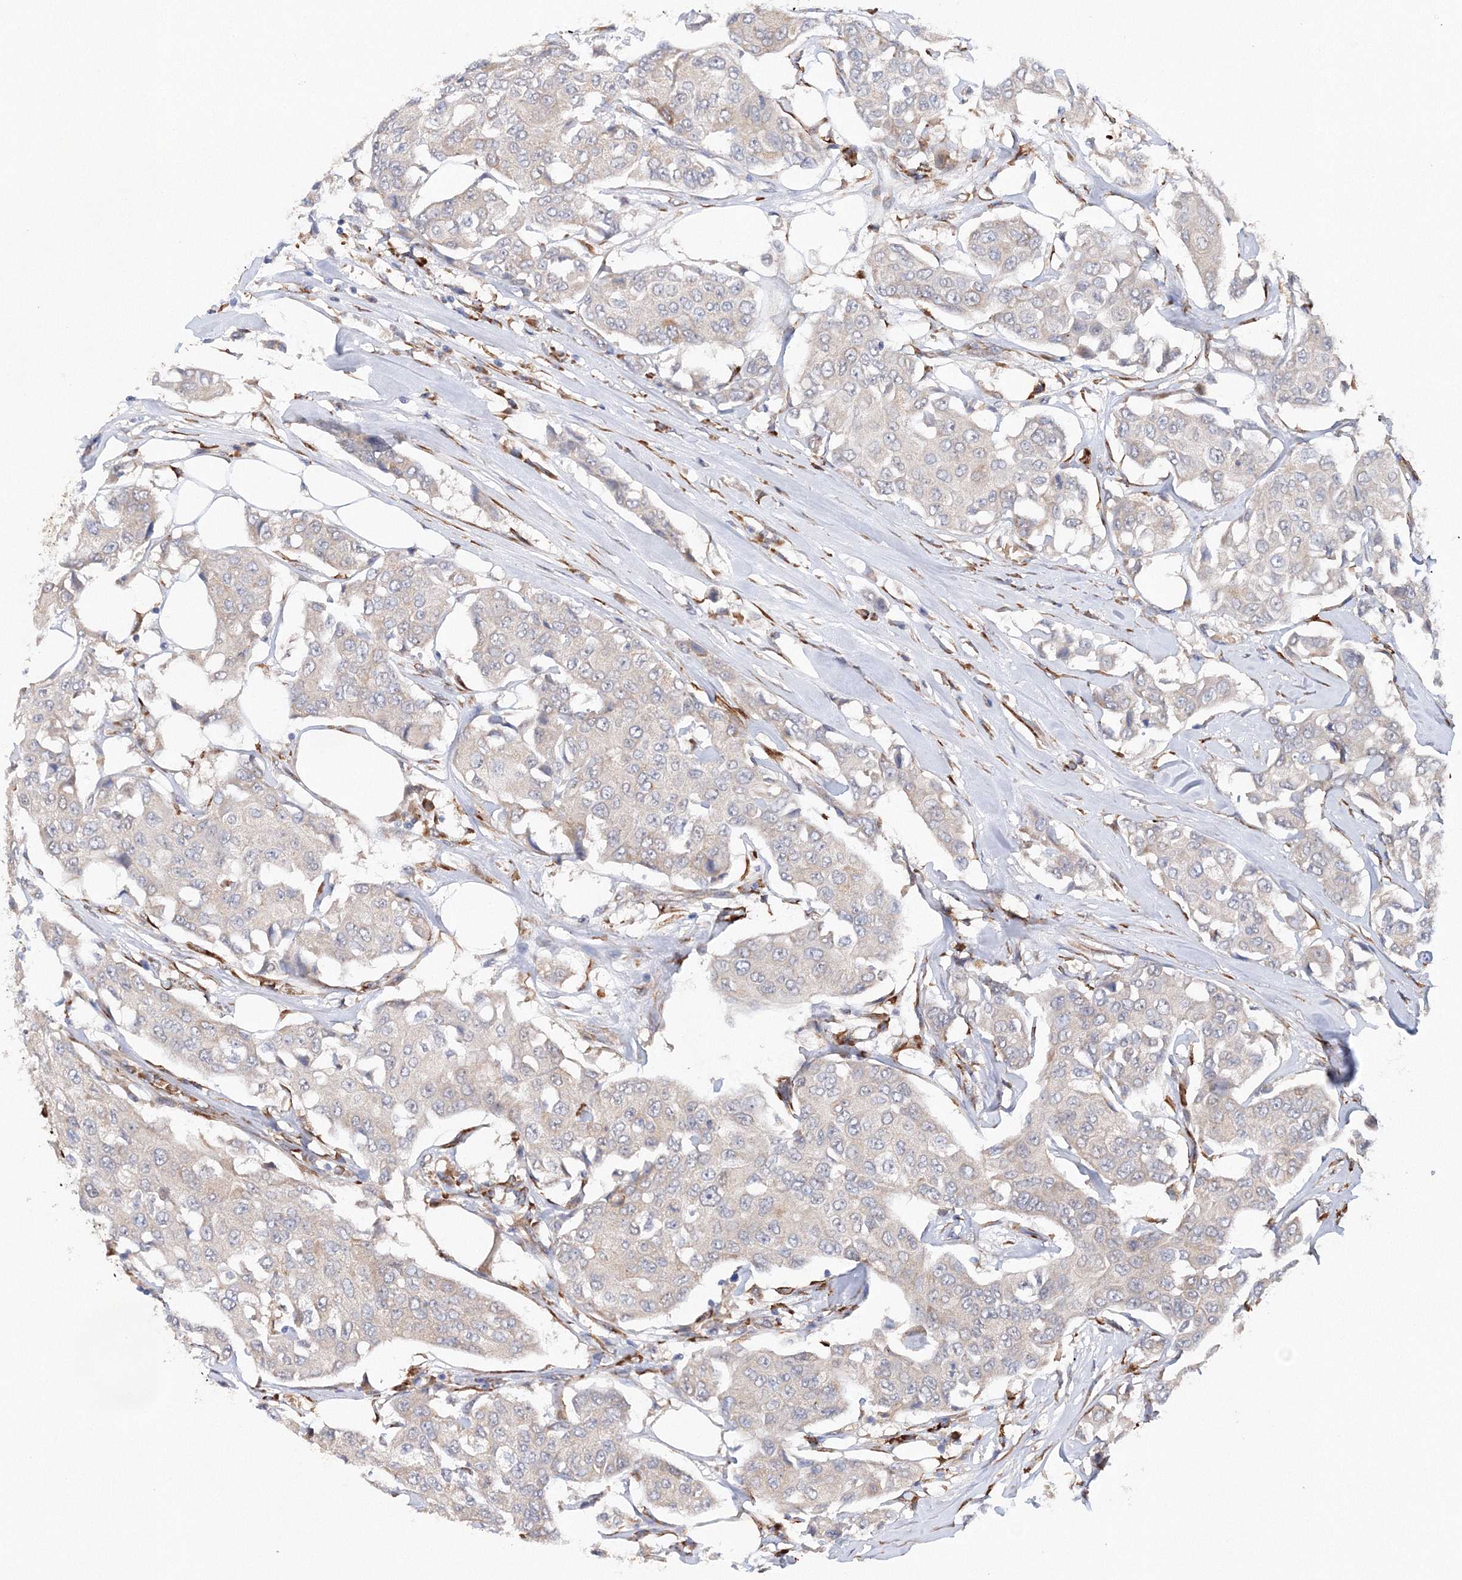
{"staining": {"intensity": "negative", "quantity": "none", "location": "none"}, "tissue": "breast cancer", "cell_type": "Tumor cells", "image_type": "cancer", "snomed": [{"axis": "morphology", "description": "Duct carcinoma"}, {"axis": "topography", "description": "Breast"}], "caption": "Human infiltrating ductal carcinoma (breast) stained for a protein using IHC reveals no positivity in tumor cells.", "gene": "DIS3L2", "patient": {"sex": "female", "age": 80}}